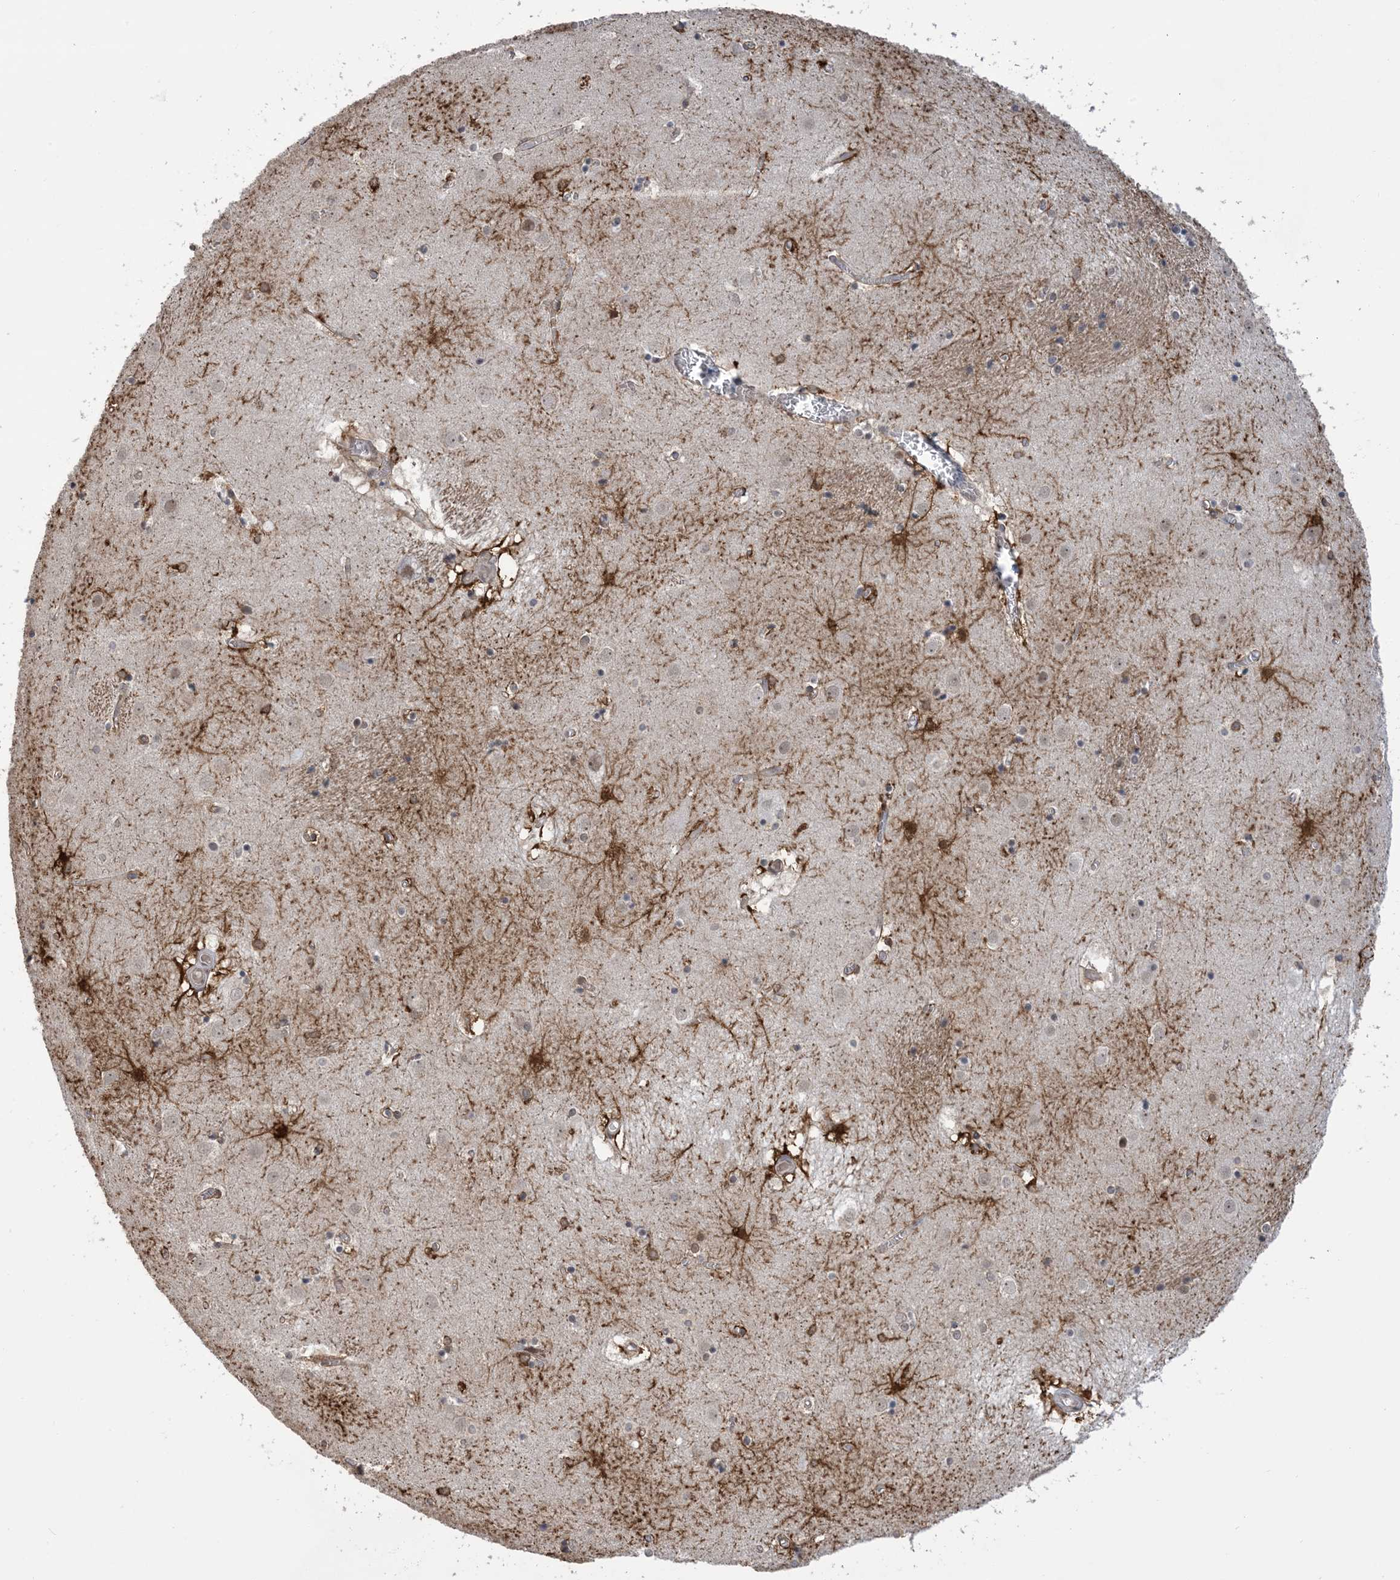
{"staining": {"intensity": "strong", "quantity": "<25%", "location": "cytoplasmic/membranous"}, "tissue": "caudate", "cell_type": "Glial cells", "image_type": "normal", "snomed": [{"axis": "morphology", "description": "Normal tissue, NOS"}, {"axis": "topography", "description": "Lateral ventricle wall"}], "caption": "The photomicrograph shows immunohistochemical staining of normal caudate. There is strong cytoplasmic/membranous staining is seen in about <25% of glial cells.", "gene": "ZNF8", "patient": {"sex": "male", "age": 70}}